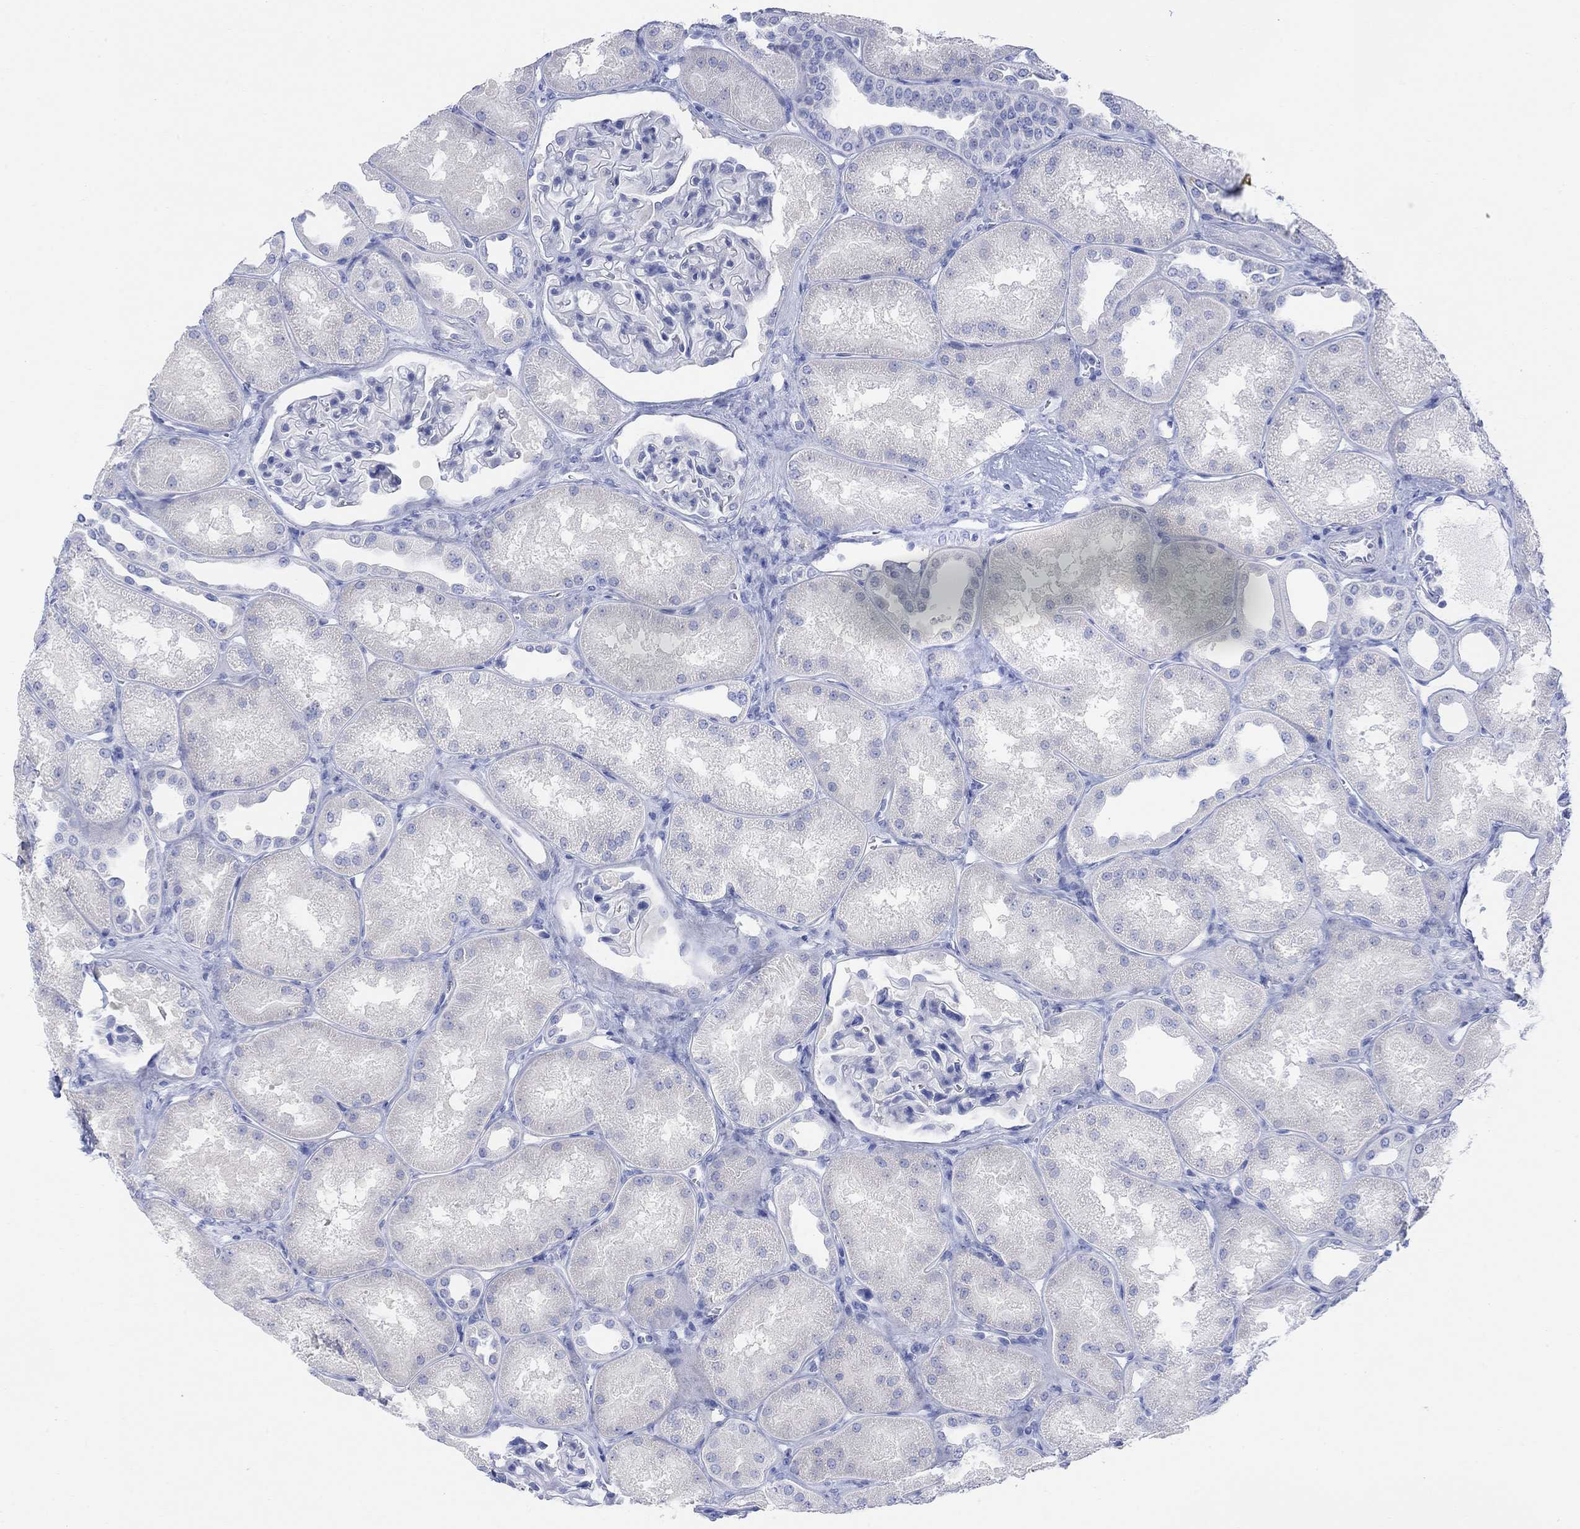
{"staining": {"intensity": "negative", "quantity": "none", "location": "none"}, "tissue": "kidney", "cell_type": "Cells in glomeruli", "image_type": "normal", "snomed": [{"axis": "morphology", "description": "Normal tissue, NOS"}, {"axis": "topography", "description": "Kidney"}], "caption": "Cells in glomeruli are negative for protein expression in benign human kidney.", "gene": "GNG13", "patient": {"sex": "male", "age": 61}}